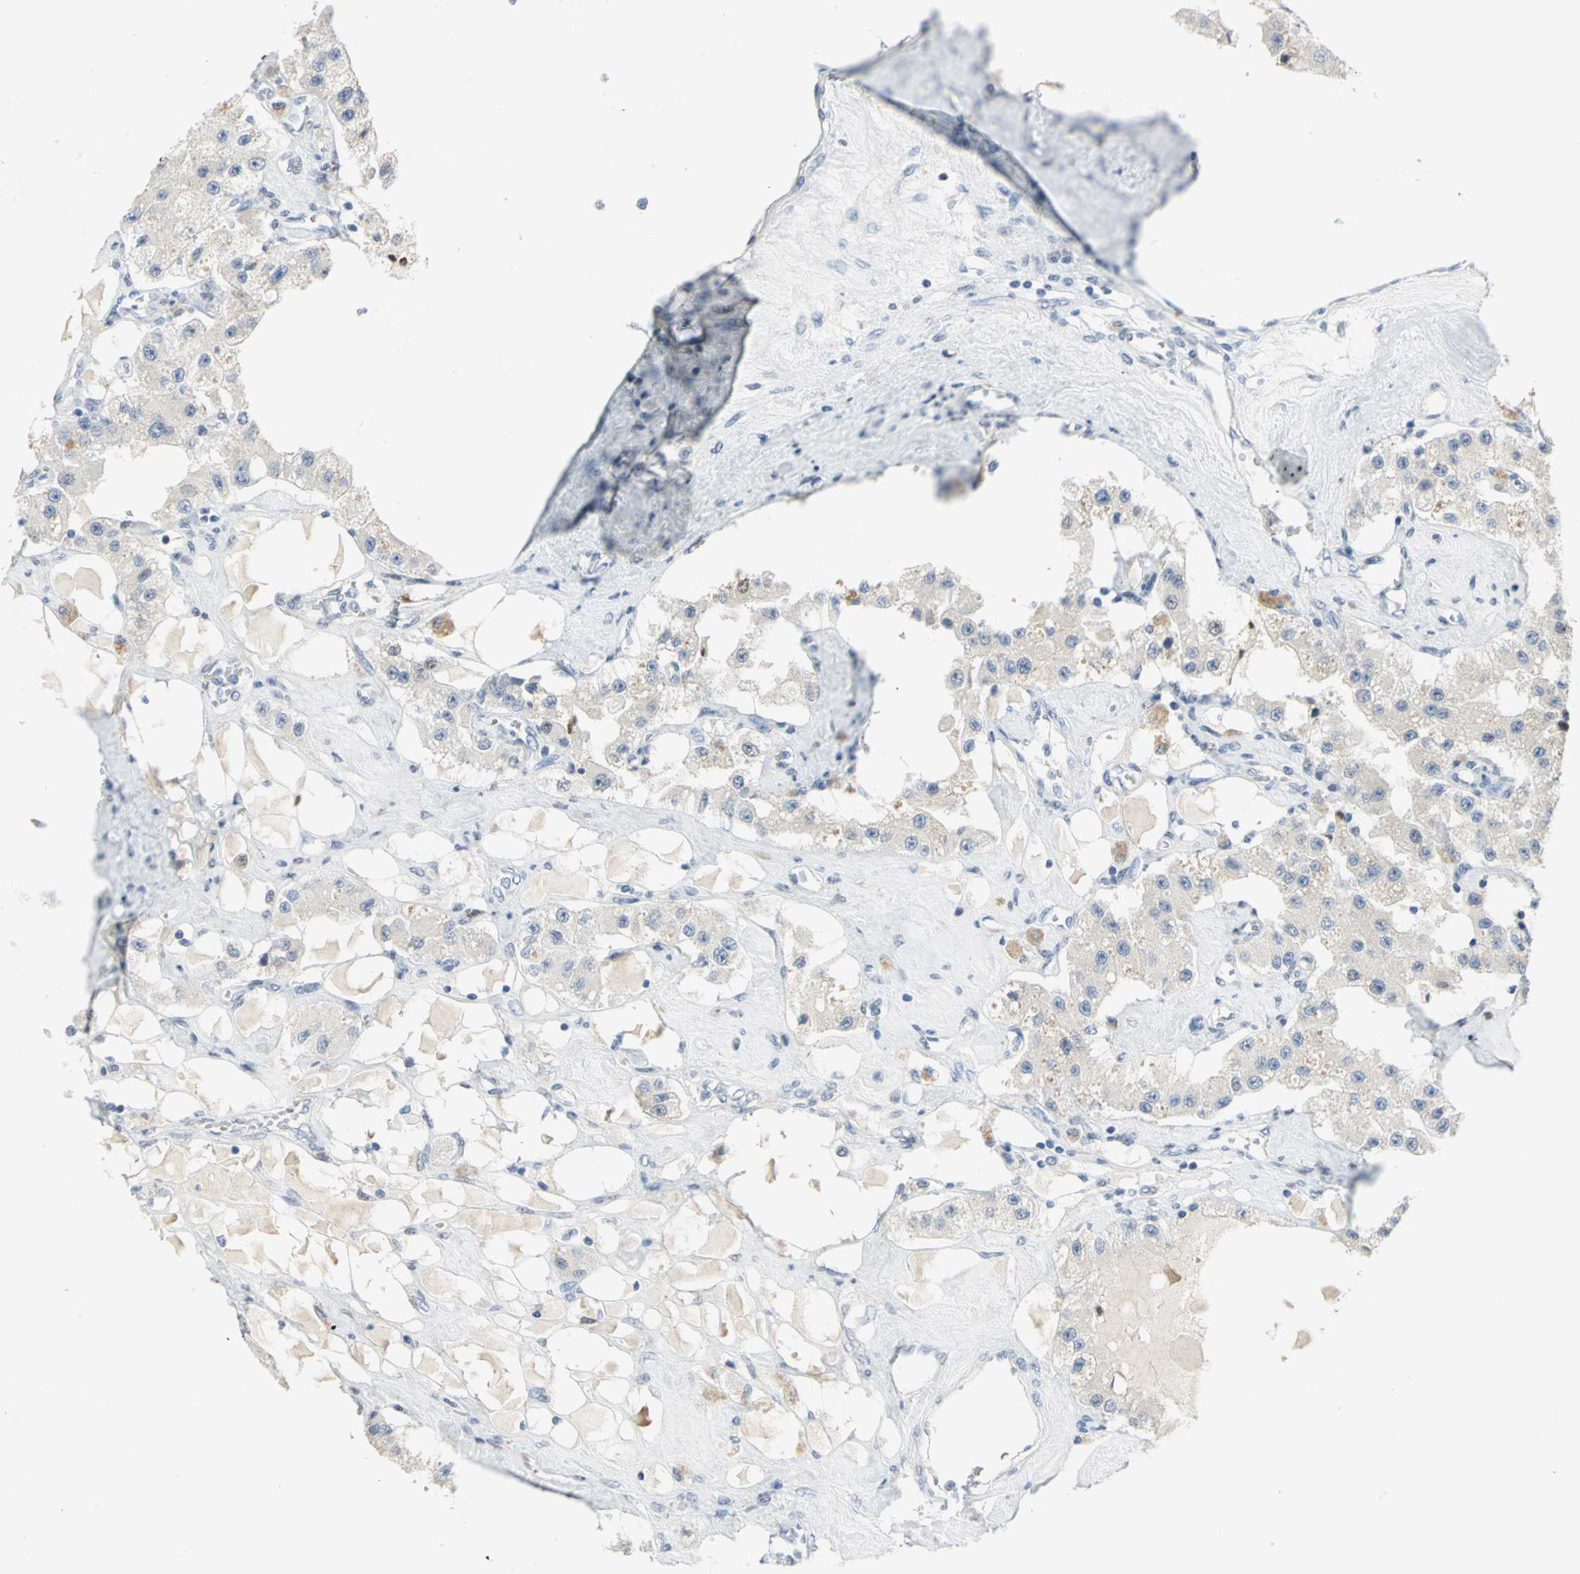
{"staining": {"intensity": "weak", "quantity": ">75%", "location": "cytoplasmic/membranous"}, "tissue": "carcinoid", "cell_type": "Tumor cells", "image_type": "cancer", "snomed": [{"axis": "morphology", "description": "Carcinoid, malignant, NOS"}, {"axis": "topography", "description": "Pancreas"}], "caption": "Immunohistochemical staining of human carcinoid exhibits low levels of weak cytoplasmic/membranous protein positivity in about >75% of tumor cells. The staining was performed using DAB (3,3'-diaminobenzidine) to visualize the protein expression in brown, while the nuclei were stained in blue with hematoxylin (Magnification: 20x).", "gene": "NAB2", "patient": {"sex": "male", "age": 41}}